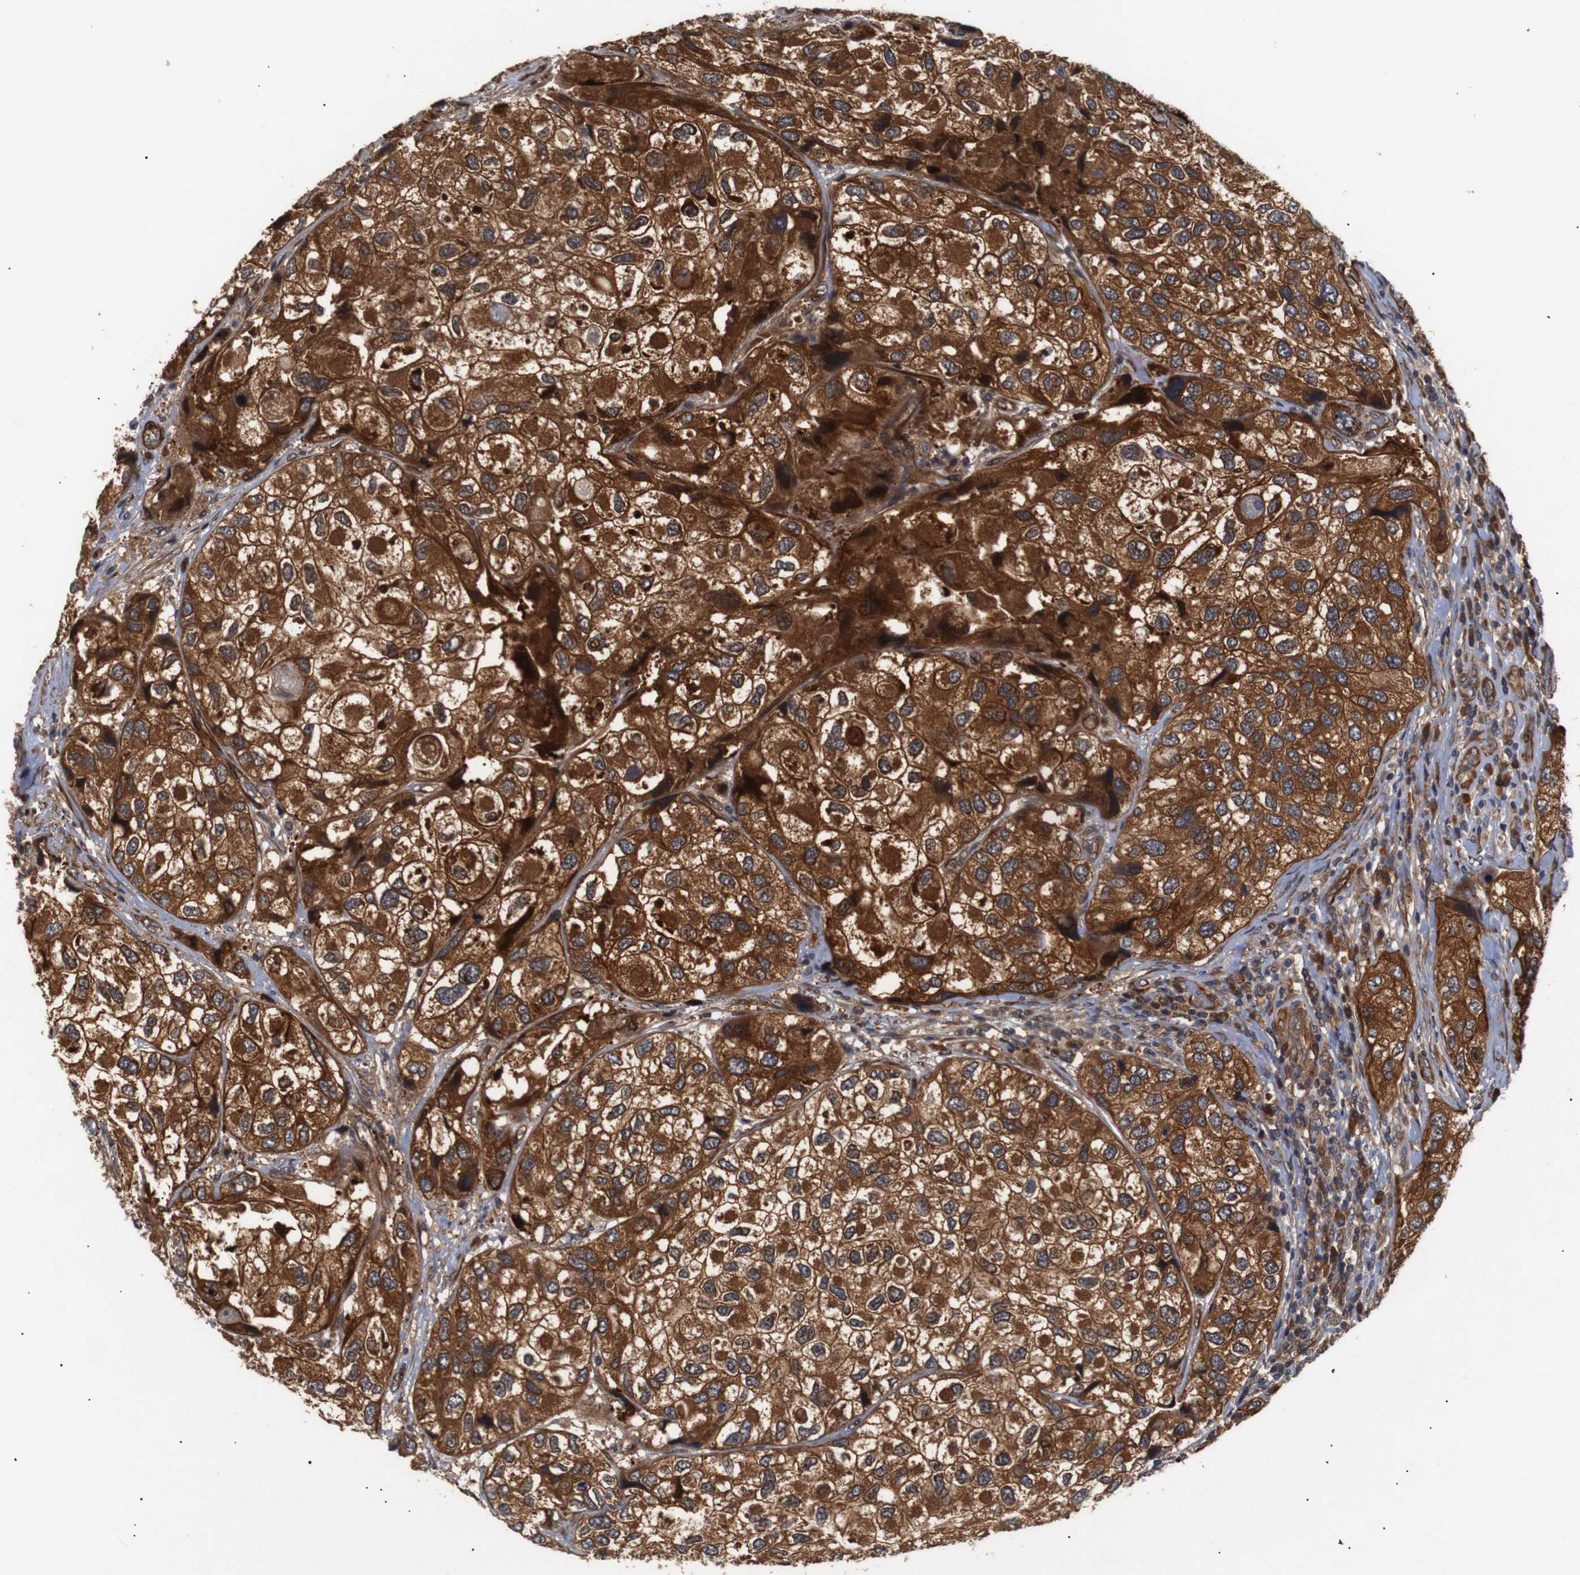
{"staining": {"intensity": "strong", "quantity": ">75%", "location": "cytoplasmic/membranous"}, "tissue": "urothelial cancer", "cell_type": "Tumor cells", "image_type": "cancer", "snomed": [{"axis": "morphology", "description": "Urothelial carcinoma, High grade"}, {"axis": "topography", "description": "Urinary bladder"}], "caption": "Brown immunohistochemical staining in human urothelial carcinoma (high-grade) shows strong cytoplasmic/membranous positivity in approximately >75% of tumor cells.", "gene": "PAWR", "patient": {"sex": "female", "age": 64}}